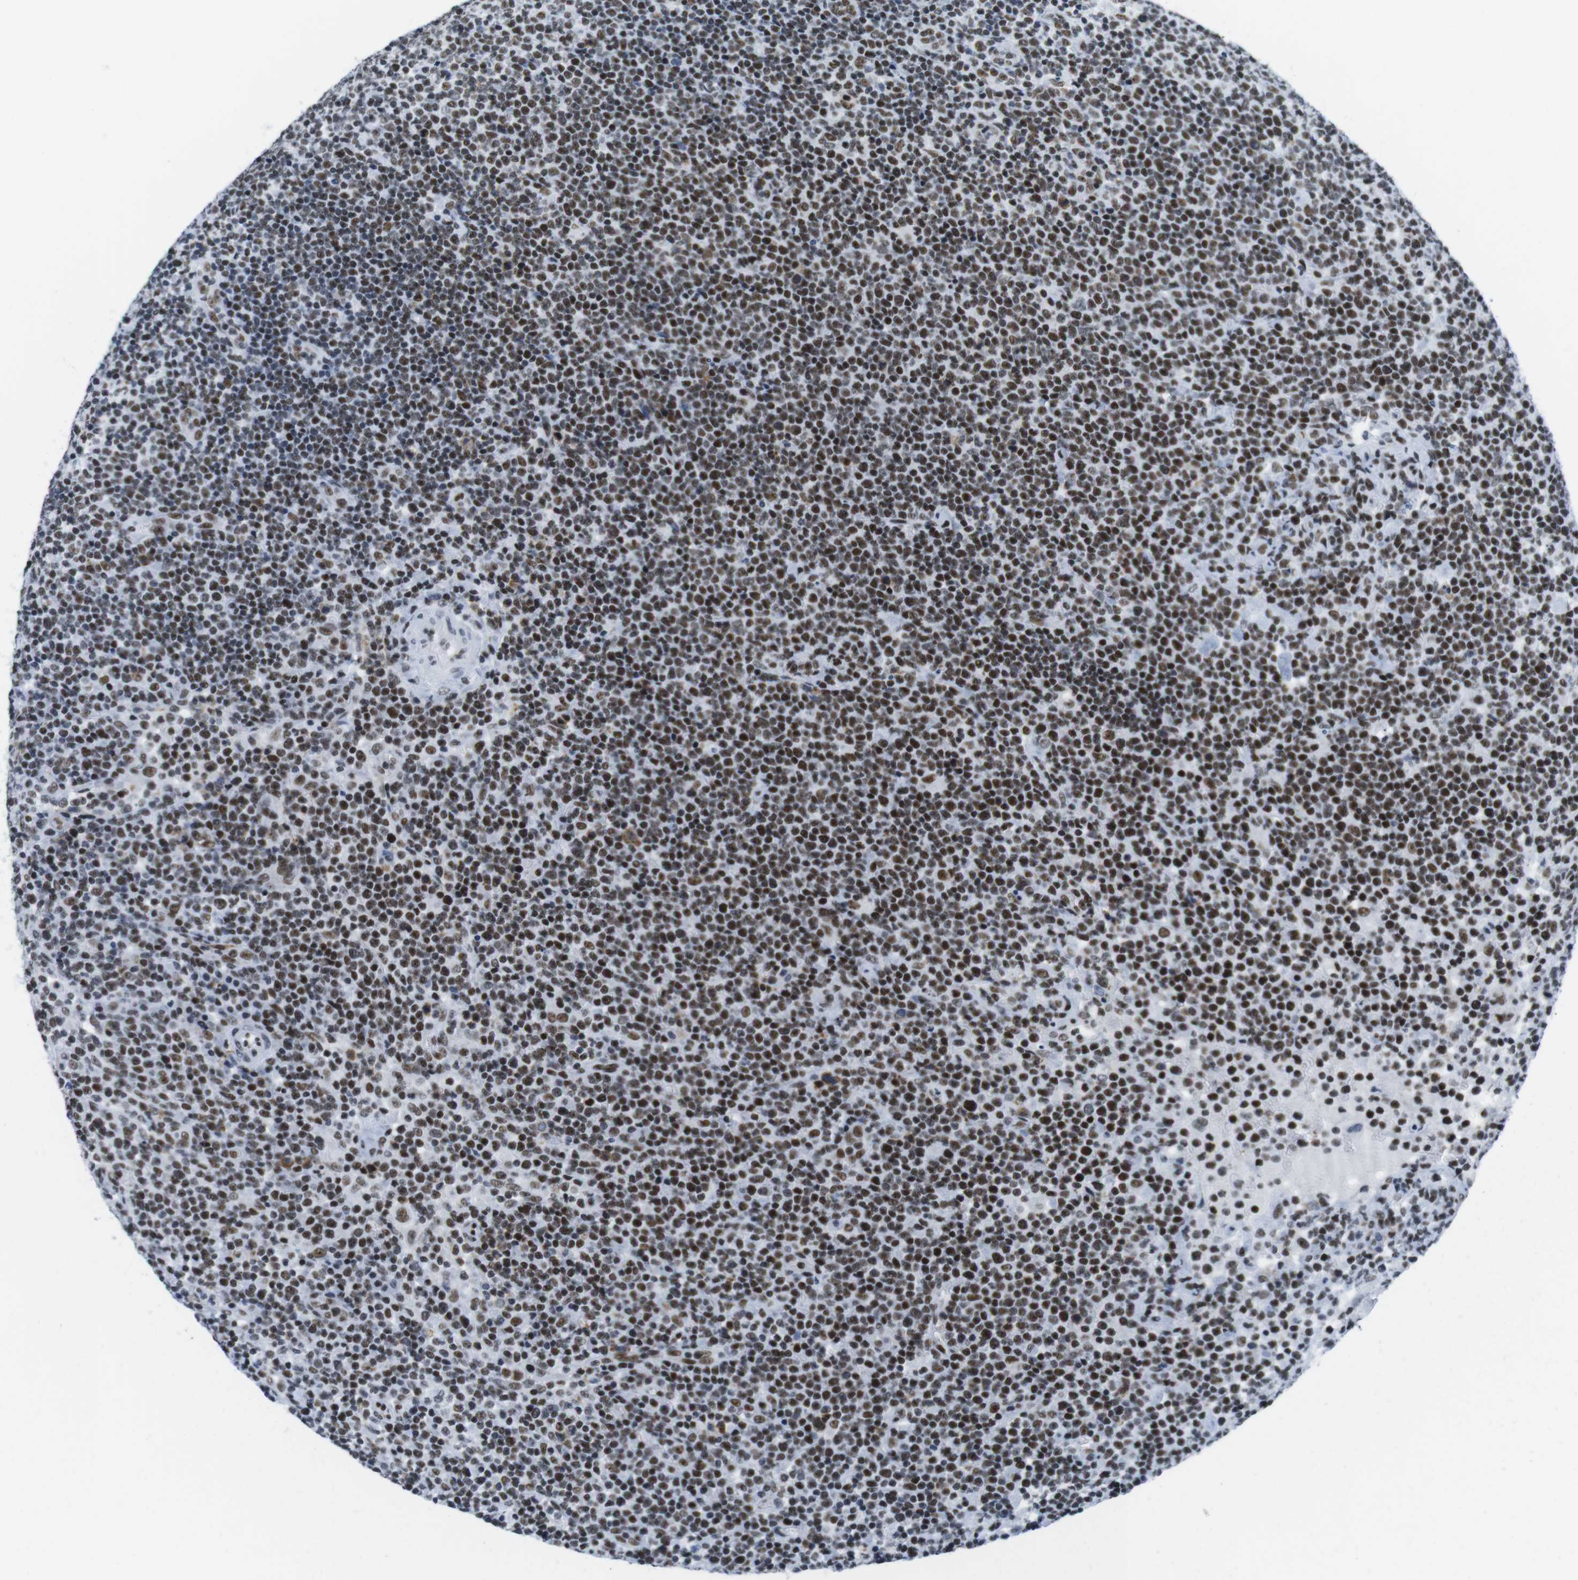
{"staining": {"intensity": "strong", "quantity": ">75%", "location": "nuclear"}, "tissue": "lymphoma", "cell_type": "Tumor cells", "image_type": "cancer", "snomed": [{"axis": "morphology", "description": "Malignant lymphoma, non-Hodgkin's type, High grade"}, {"axis": "topography", "description": "Lymph node"}], "caption": "Lymphoma stained with DAB immunohistochemistry (IHC) demonstrates high levels of strong nuclear staining in approximately >75% of tumor cells.", "gene": "IFI16", "patient": {"sex": "male", "age": 61}}